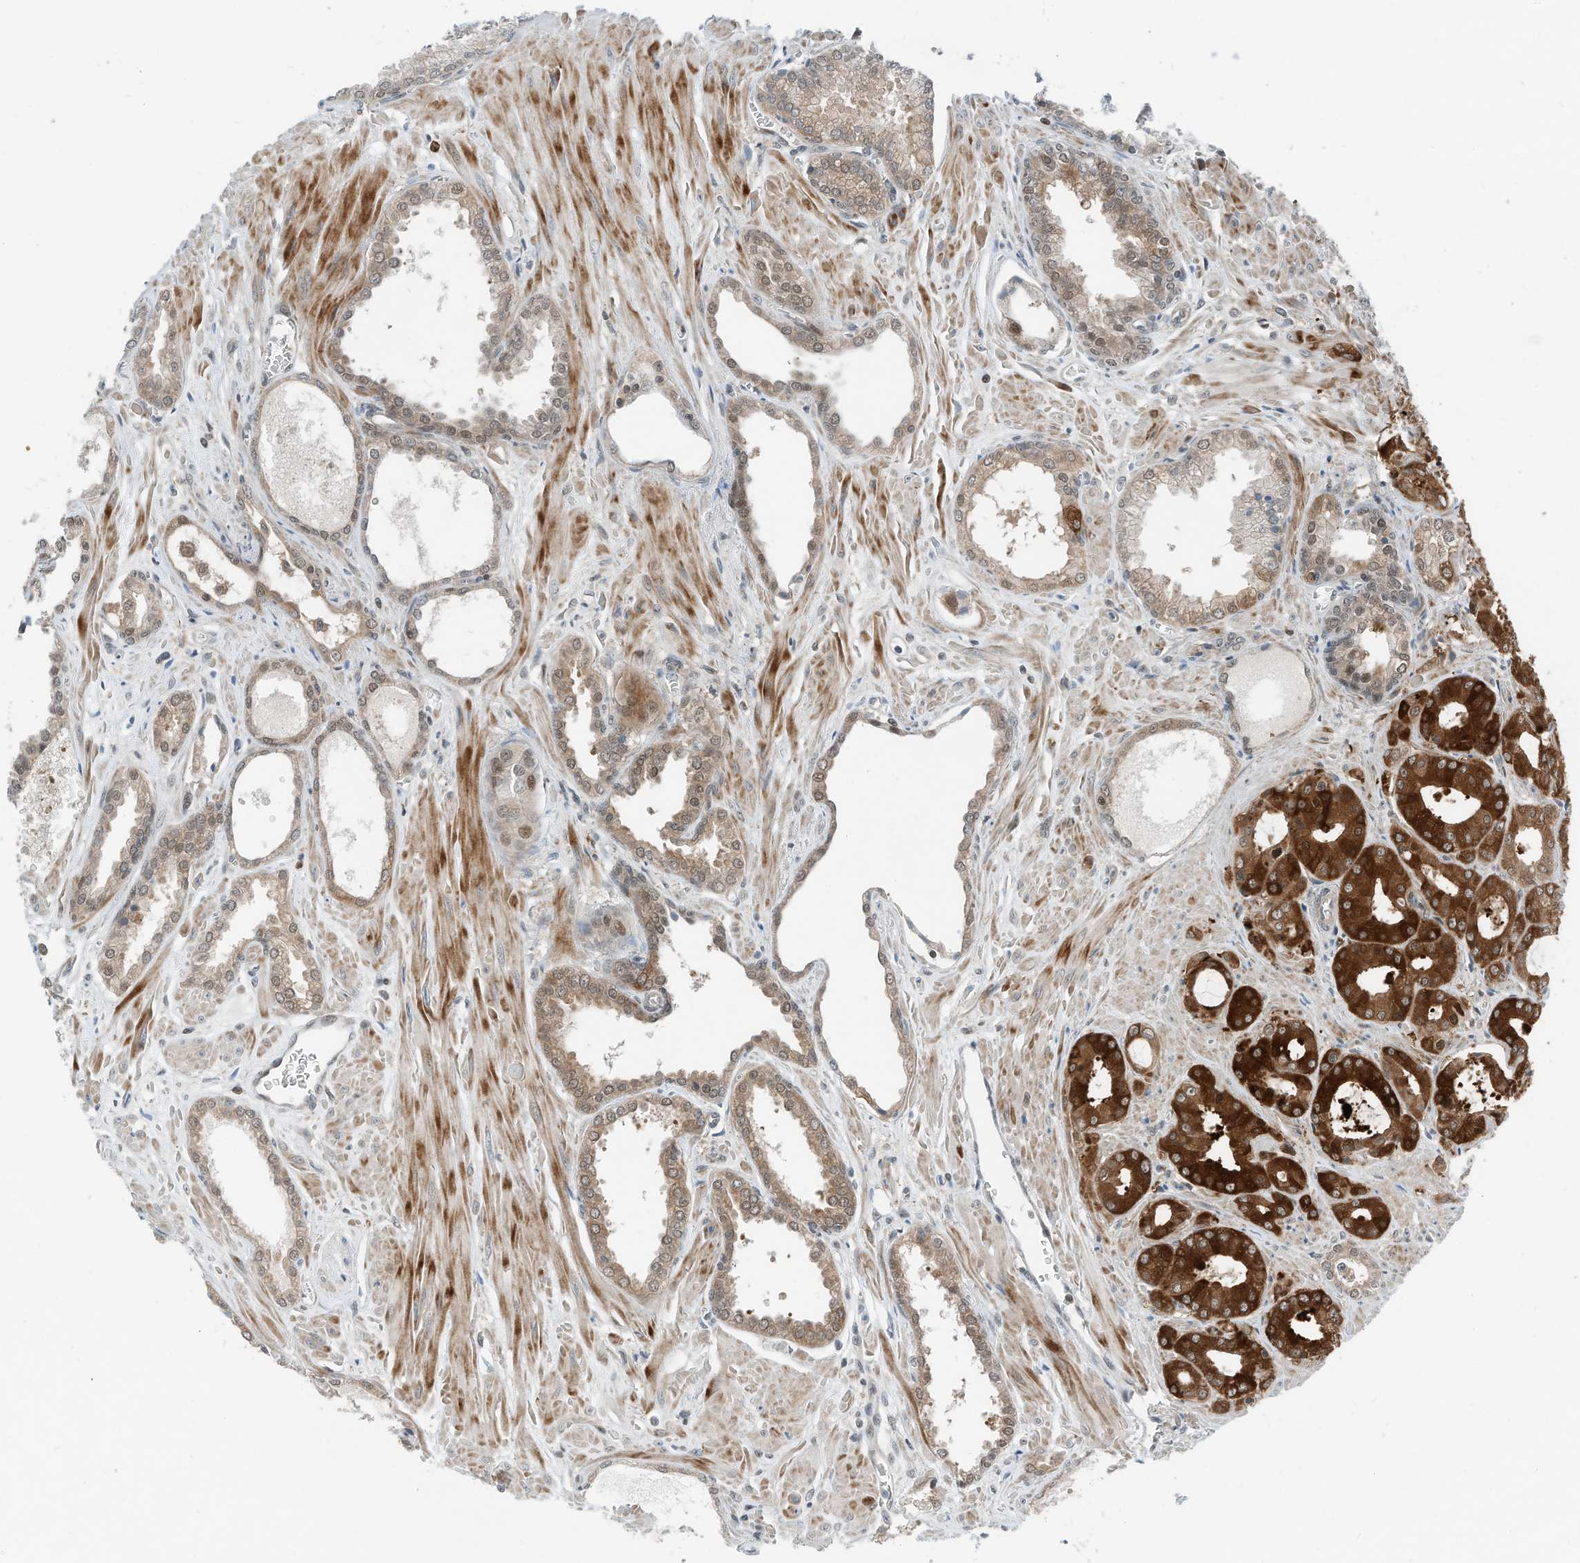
{"staining": {"intensity": "strong", "quantity": ">75%", "location": "cytoplasmic/membranous"}, "tissue": "prostate cancer", "cell_type": "Tumor cells", "image_type": "cancer", "snomed": [{"axis": "morphology", "description": "Adenocarcinoma, Low grade"}, {"axis": "topography", "description": "Prostate"}], "caption": "Strong cytoplasmic/membranous staining for a protein is appreciated in about >75% of tumor cells of low-grade adenocarcinoma (prostate) using immunohistochemistry (IHC).", "gene": "RMND1", "patient": {"sex": "male", "age": 67}}